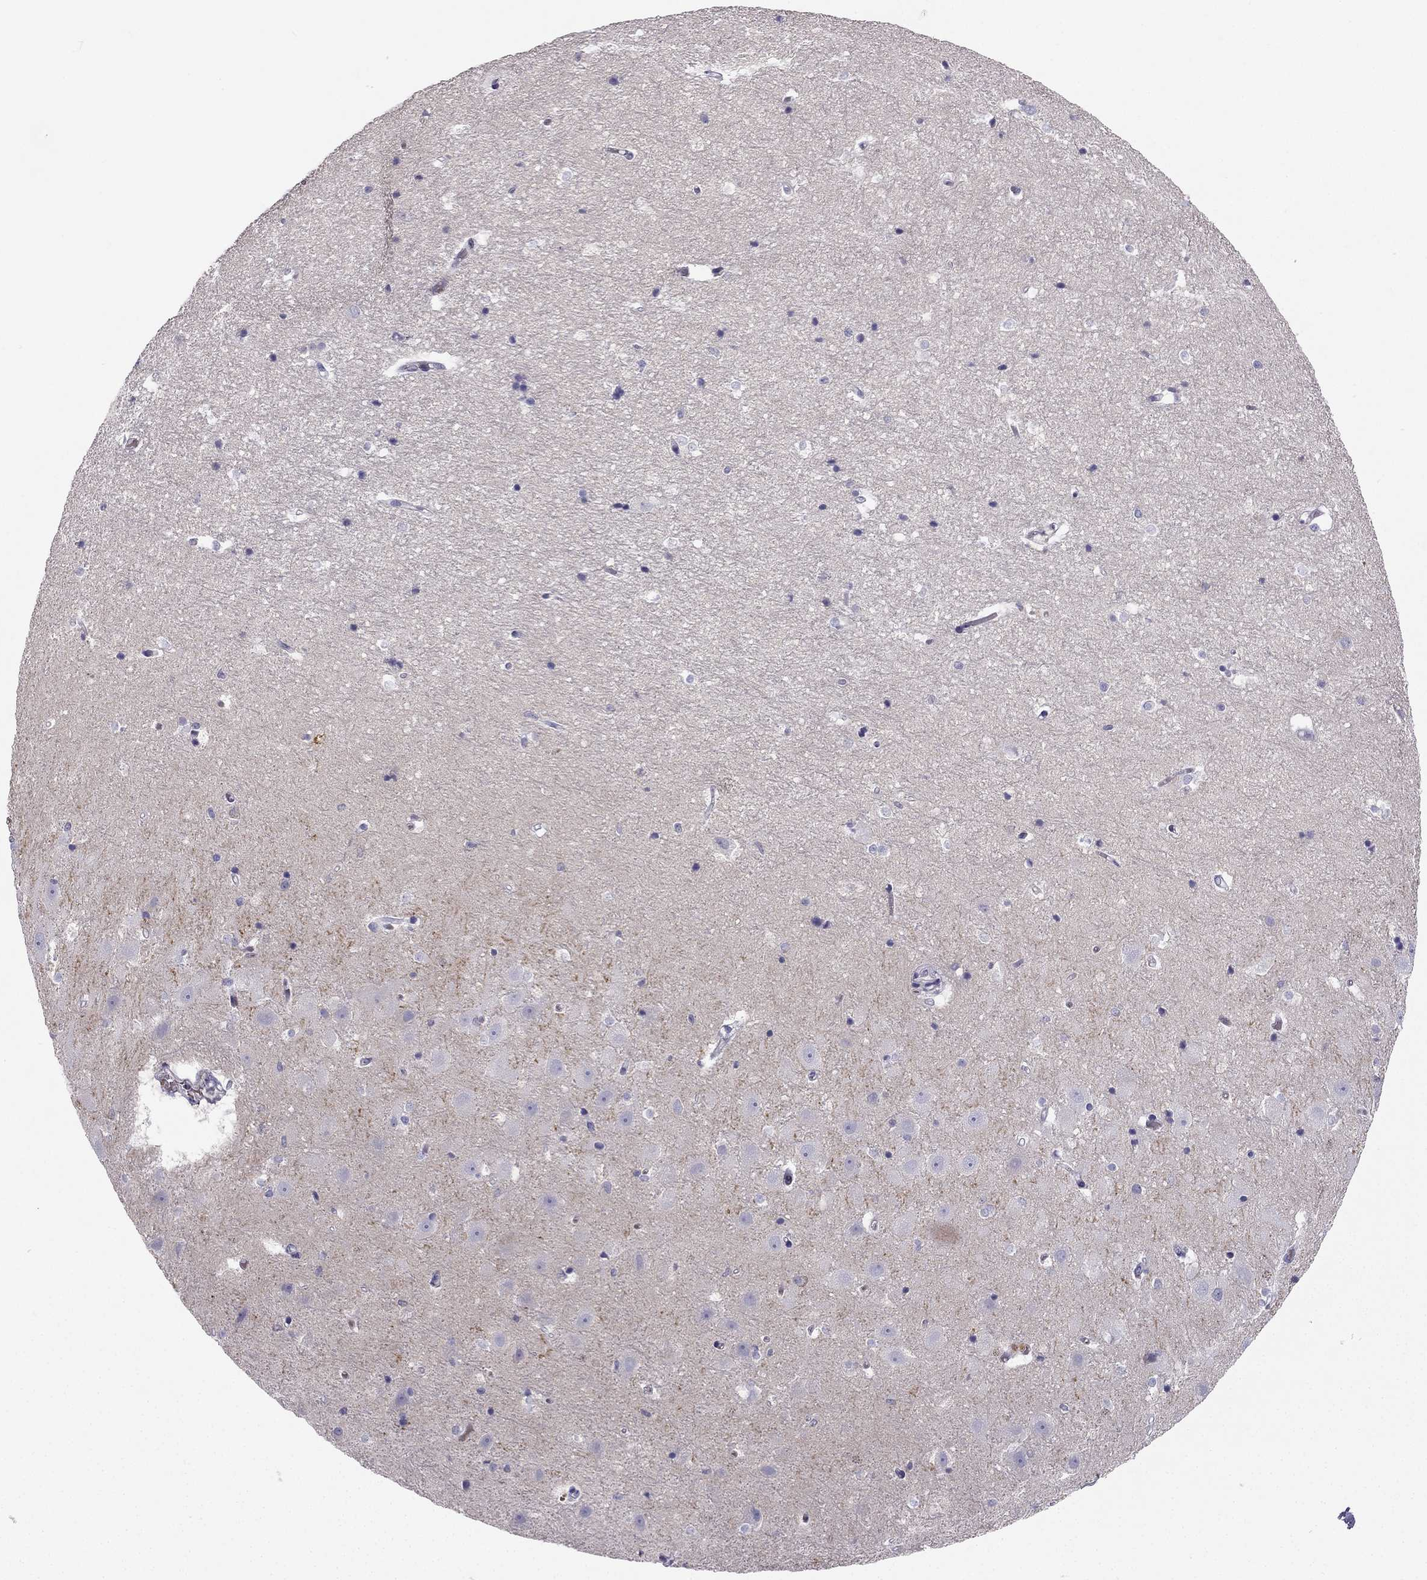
{"staining": {"intensity": "negative", "quantity": "none", "location": "none"}, "tissue": "hippocampus", "cell_type": "Glial cells", "image_type": "normal", "snomed": [{"axis": "morphology", "description": "Normal tissue, NOS"}, {"axis": "topography", "description": "Hippocampus"}], "caption": "Glial cells show no significant protein expression in unremarkable hippocampus. (DAB immunohistochemistry (IHC) with hematoxylin counter stain).", "gene": "RSPH14", "patient": {"sex": "male", "age": 44}}